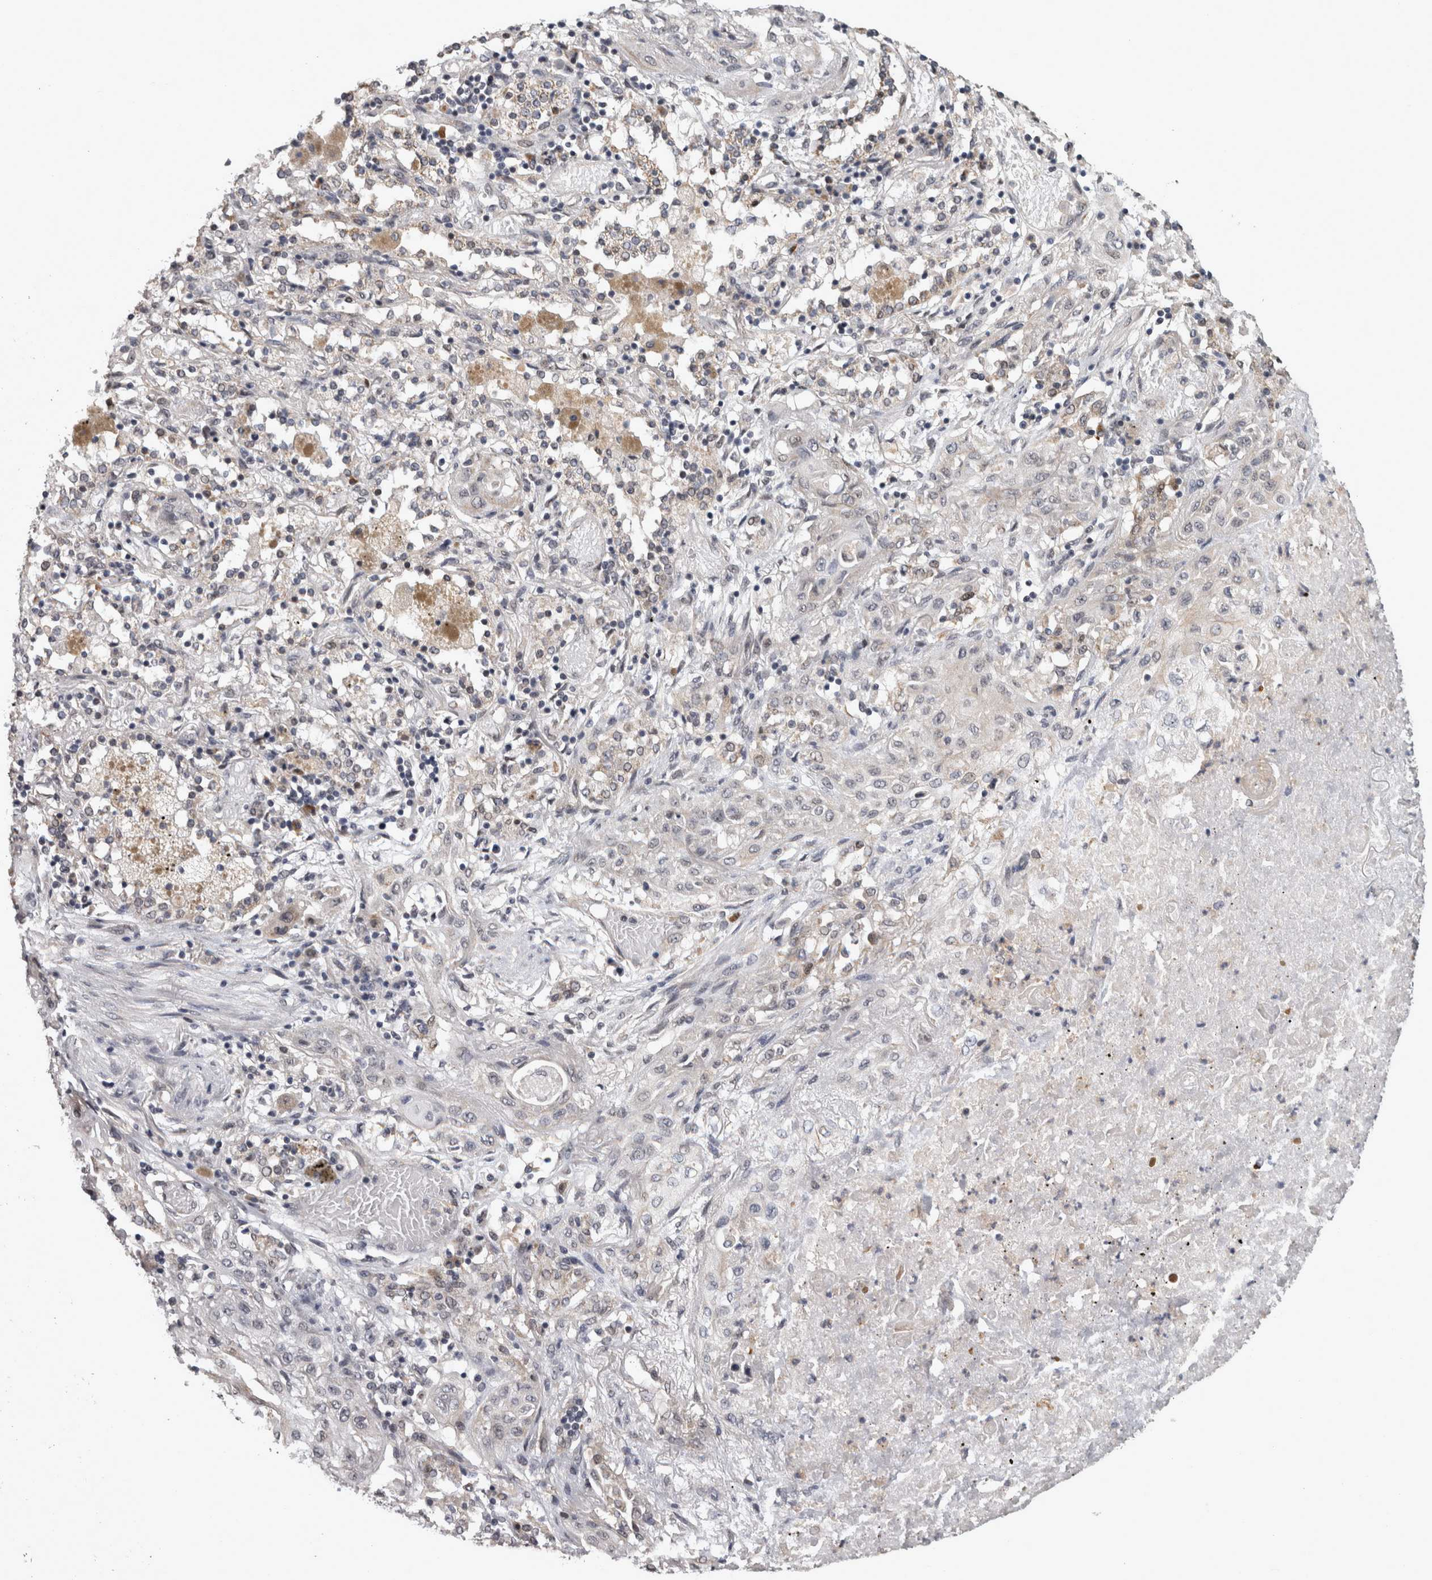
{"staining": {"intensity": "negative", "quantity": "none", "location": "none"}, "tissue": "lung cancer", "cell_type": "Tumor cells", "image_type": "cancer", "snomed": [{"axis": "morphology", "description": "Squamous cell carcinoma, NOS"}, {"axis": "topography", "description": "Lung"}], "caption": "This is an immunohistochemistry (IHC) histopathology image of lung cancer (squamous cell carcinoma). There is no staining in tumor cells.", "gene": "DBT", "patient": {"sex": "female", "age": 47}}